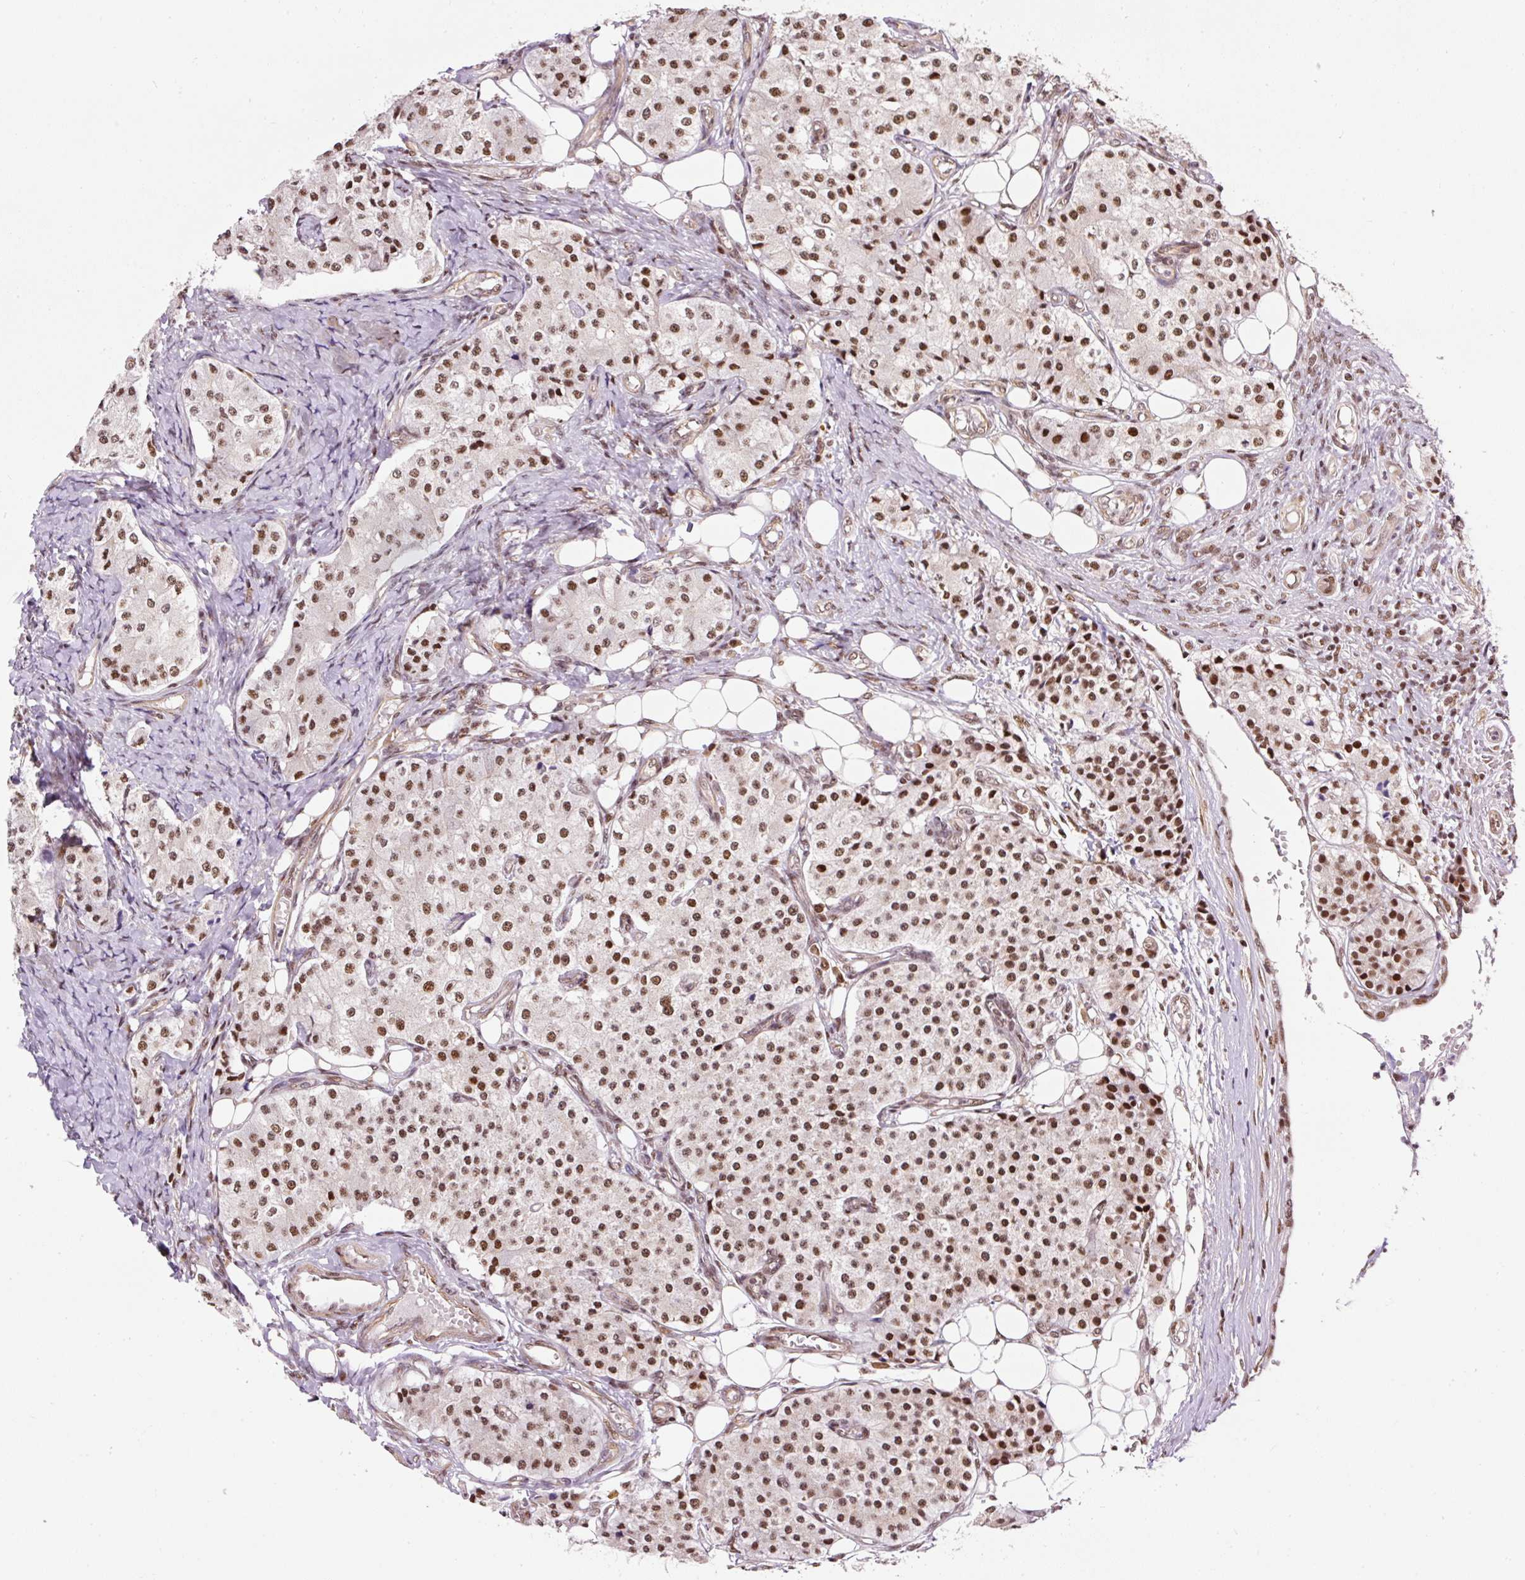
{"staining": {"intensity": "strong", "quantity": ">75%", "location": "nuclear"}, "tissue": "carcinoid", "cell_type": "Tumor cells", "image_type": "cancer", "snomed": [{"axis": "morphology", "description": "Carcinoid, malignant, NOS"}, {"axis": "topography", "description": "Colon"}], "caption": "Immunohistochemistry (IHC) photomicrograph of malignant carcinoid stained for a protein (brown), which demonstrates high levels of strong nuclear expression in approximately >75% of tumor cells.", "gene": "HNRNPC", "patient": {"sex": "female", "age": 52}}